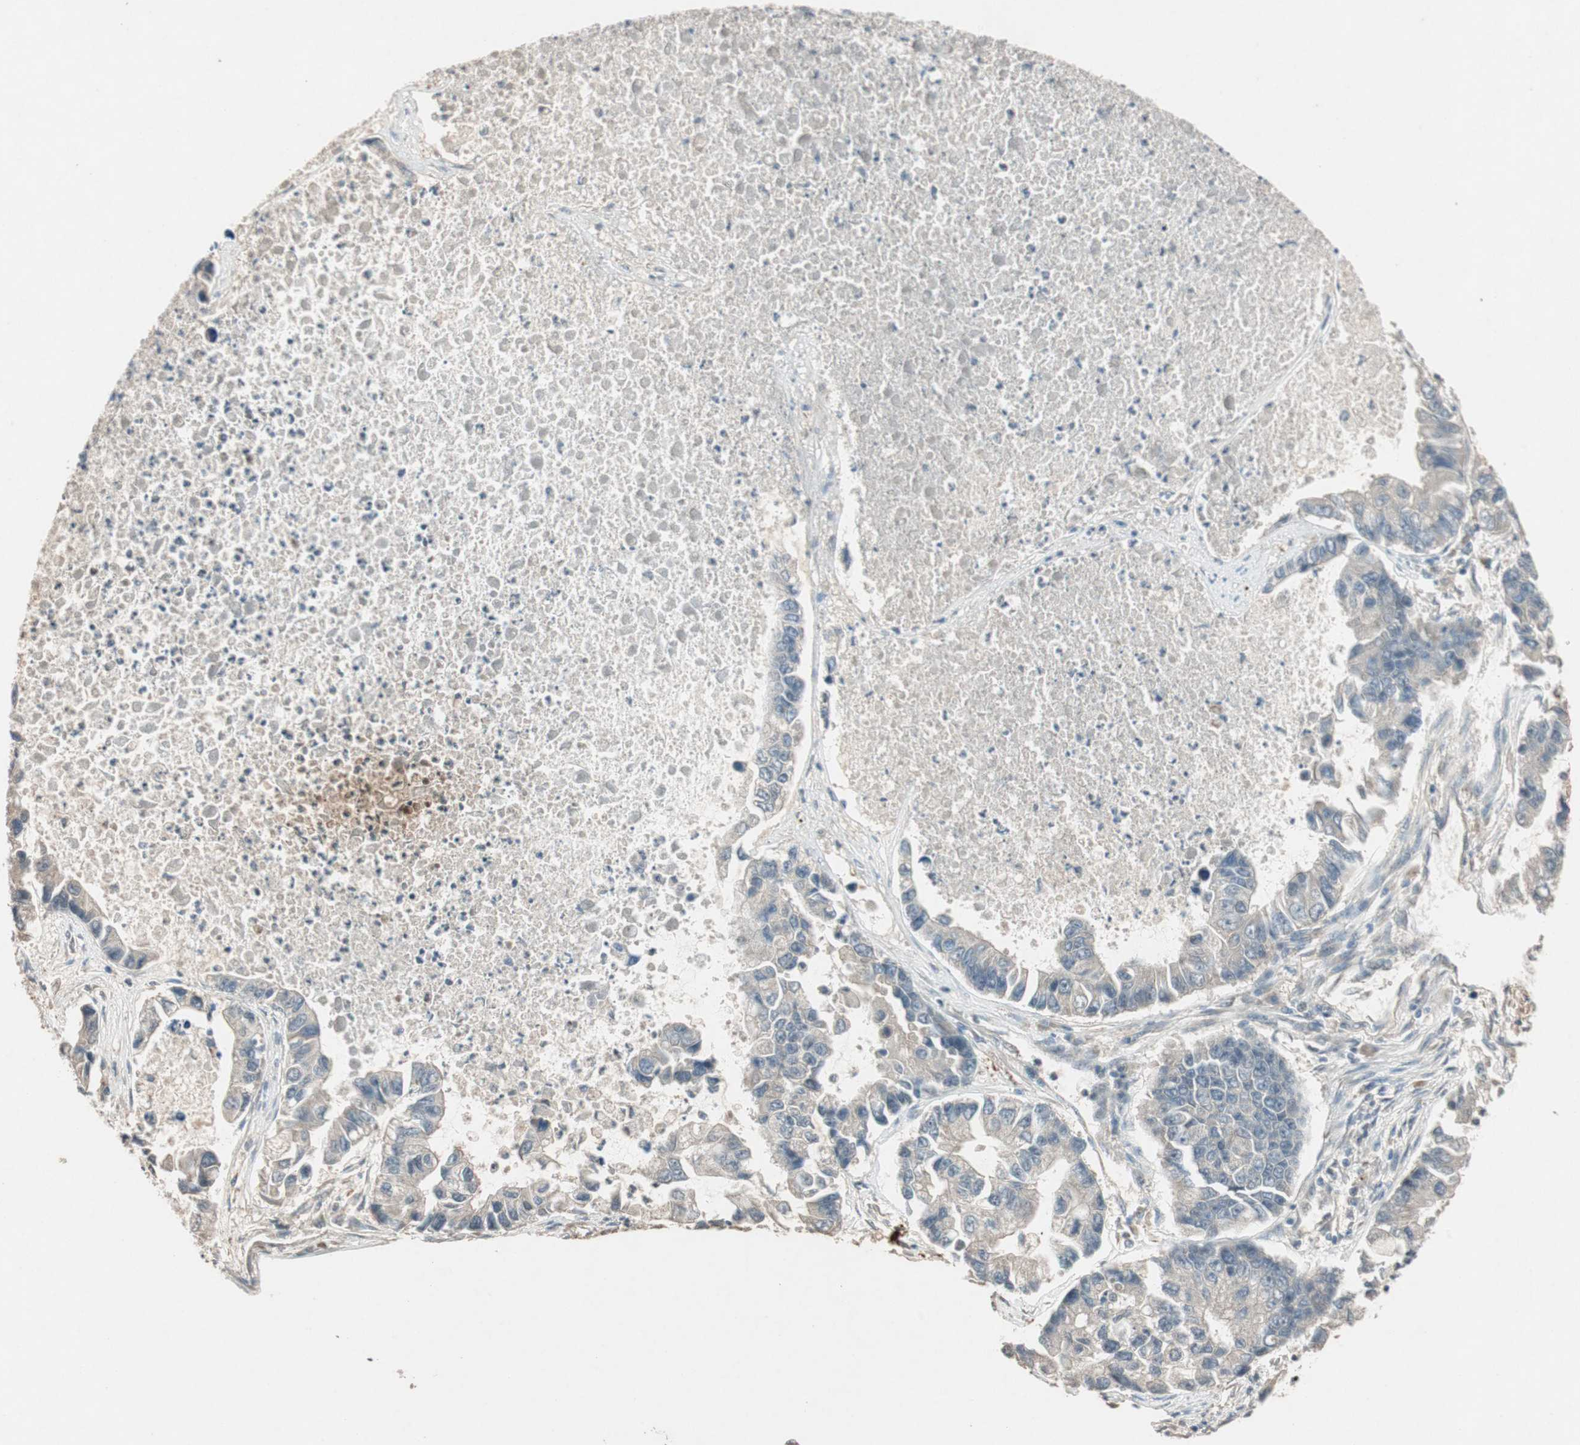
{"staining": {"intensity": "weak", "quantity": ">75%", "location": "cytoplasmic/membranous"}, "tissue": "lung cancer", "cell_type": "Tumor cells", "image_type": "cancer", "snomed": [{"axis": "morphology", "description": "Adenocarcinoma, NOS"}, {"axis": "topography", "description": "Lung"}], "caption": "Immunohistochemical staining of lung cancer displays weak cytoplasmic/membranous protein staining in approximately >75% of tumor cells. Ihc stains the protein of interest in brown and the nuclei are stained blue.", "gene": "GLB1", "patient": {"sex": "female", "age": 51}}